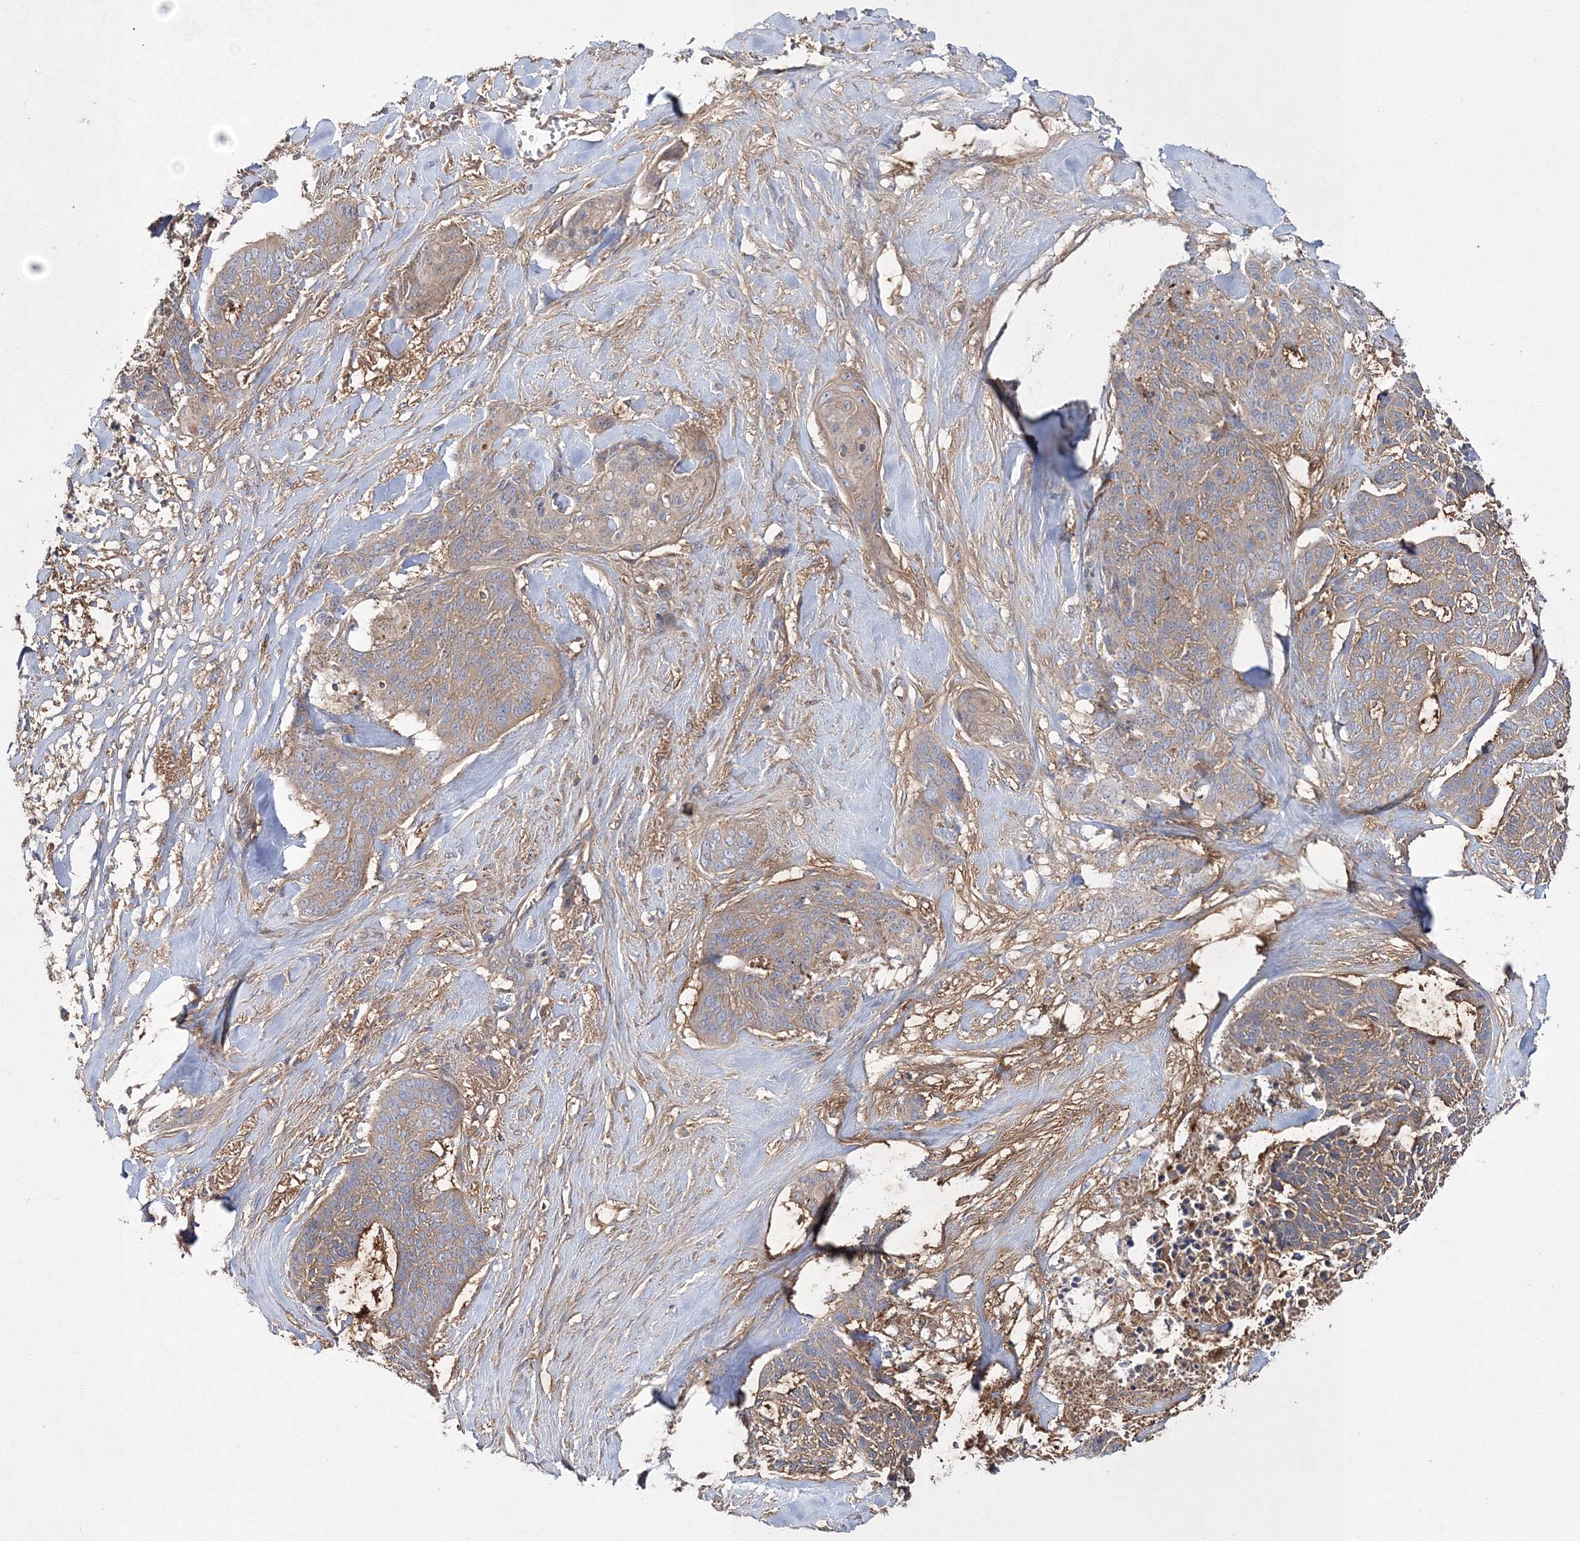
{"staining": {"intensity": "weak", "quantity": "25%-75%", "location": "cytoplasmic/membranous"}, "tissue": "skin cancer", "cell_type": "Tumor cells", "image_type": "cancer", "snomed": [{"axis": "morphology", "description": "Basal cell carcinoma"}, {"axis": "topography", "description": "Skin"}], "caption": "This histopathology image shows immunohistochemistry (IHC) staining of human skin cancer (basal cell carcinoma), with low weak cytoplasmic/membranous positivity in approximately 25%-75% of tumor cells.", "gene": "ZSWIM6", "patient": {"sex": "female", "age": 64}}